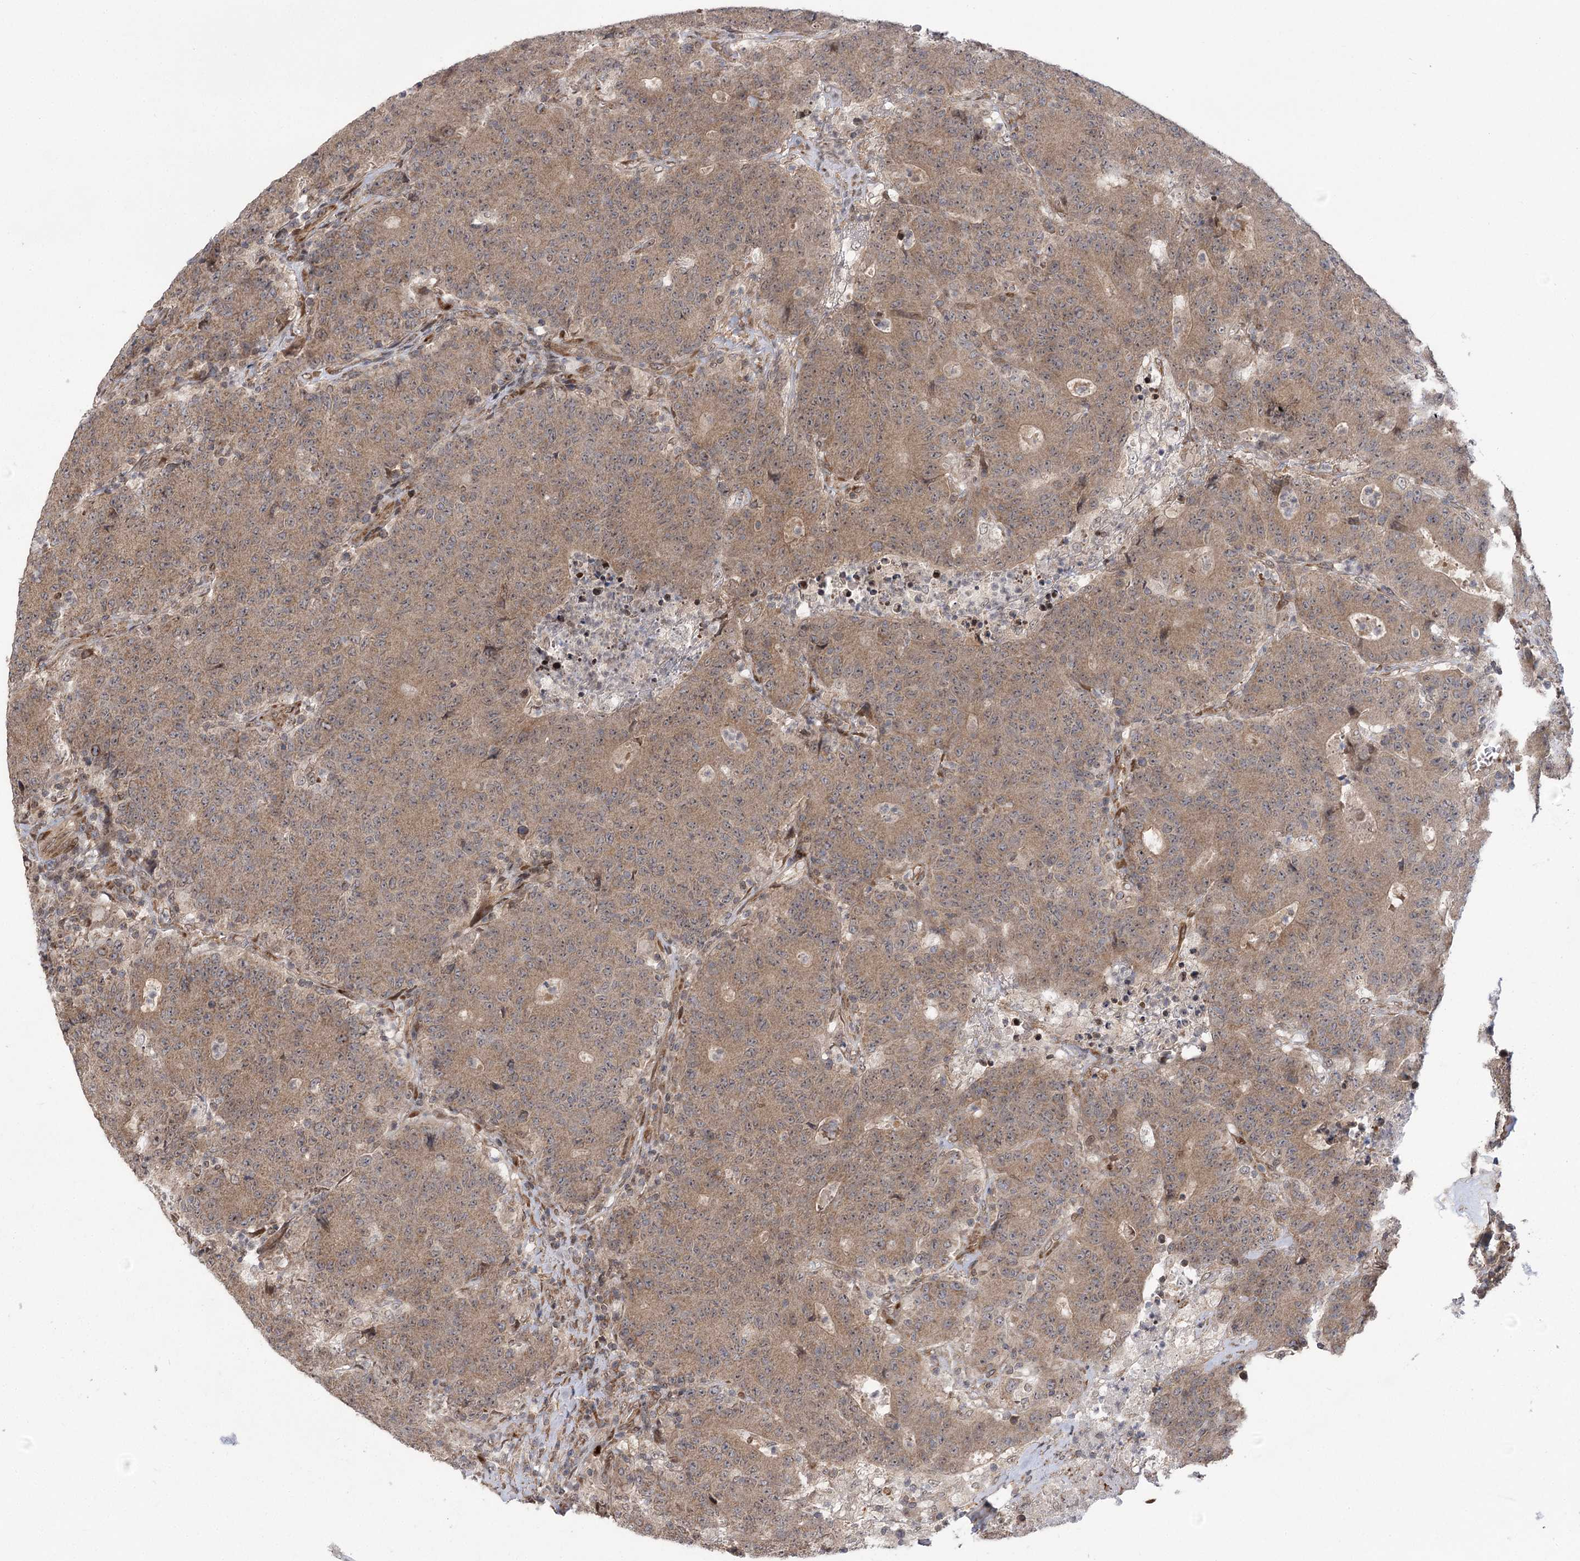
{"staining": {"intensity": "weak", "quantity": ">75%", "location": "cytoplasmic/membranous"}, "tissue": "colorectal cancer", "cell_type": "Tumor cells", "image_type": "cancer", "snomed": [{"axis": "morphology", "description": "Adenocarcinoma, NOS"}, {"axis": "topography", "description": "Colon"}], "caption": "Protein staining by immunohistochemistry demonstrates weak cytoplasmic/membranous positivity in approximately >75% of tumor cells in colorectal cancer. (DAB IHC with brightfield microscopy, high magnification).", "gene": "TENM2", "patient": {"sex": "female", "age": 75}}